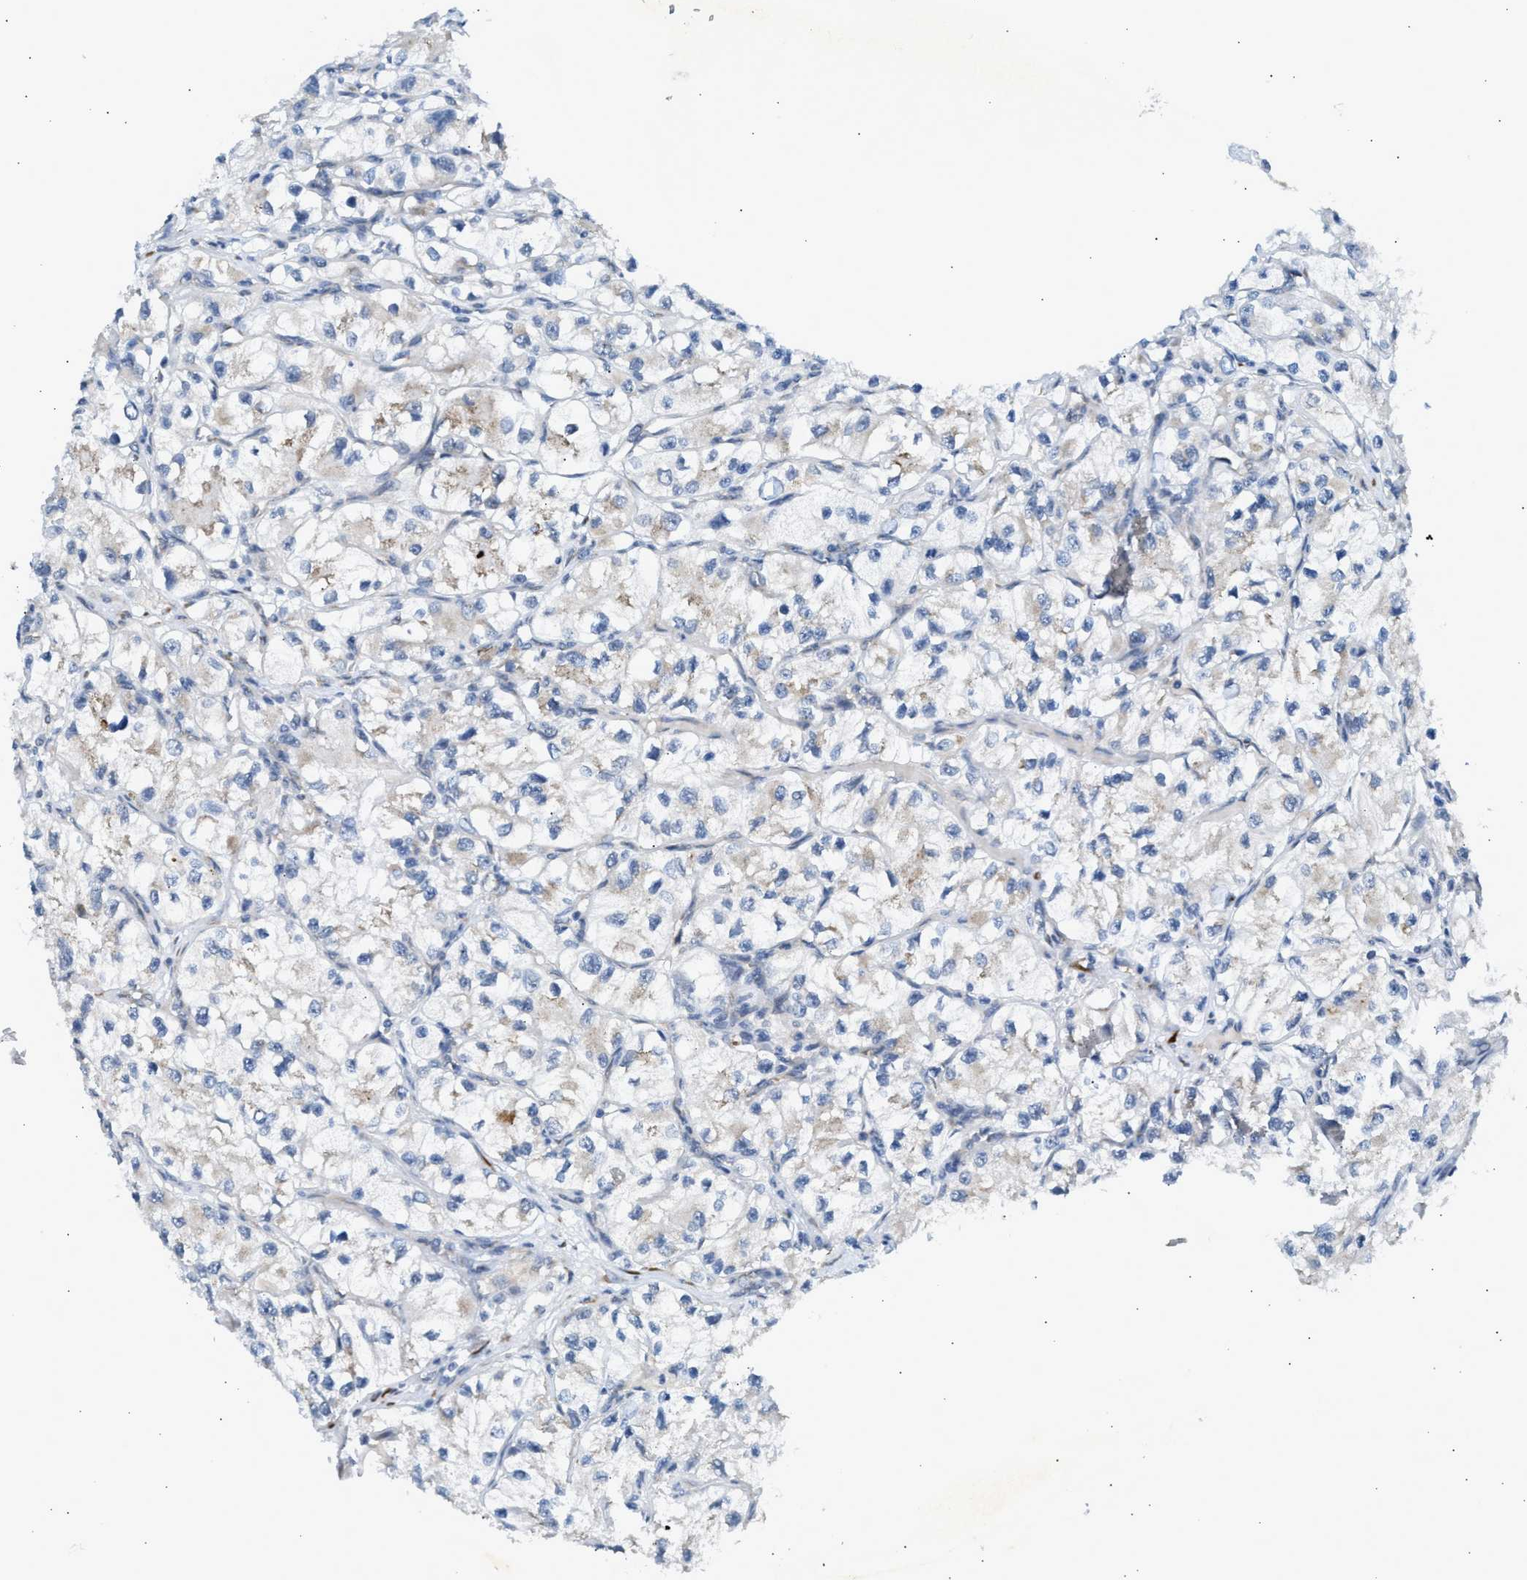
{"staining": {"intensity": "weak", "quantity": "<25%", "location": "cytoplasmic/membranous"}, "tissue": "renal cancer", "cell_type": "Tumor cells", "image_type": "cancer", "snomed": [{"axis": "morphology", "description": "Adenocarcinoma, NOS"}, {"axis": "topography", "description": "Kidney"}], "caption": "DAB (3,3'-diaminobenzidine) immunohistochemical staining of renal adenocarcinoma shows no significant expression in tumor cells.", "gene": "KCNC2", "patient": {"sex": "female", "age": 57}}